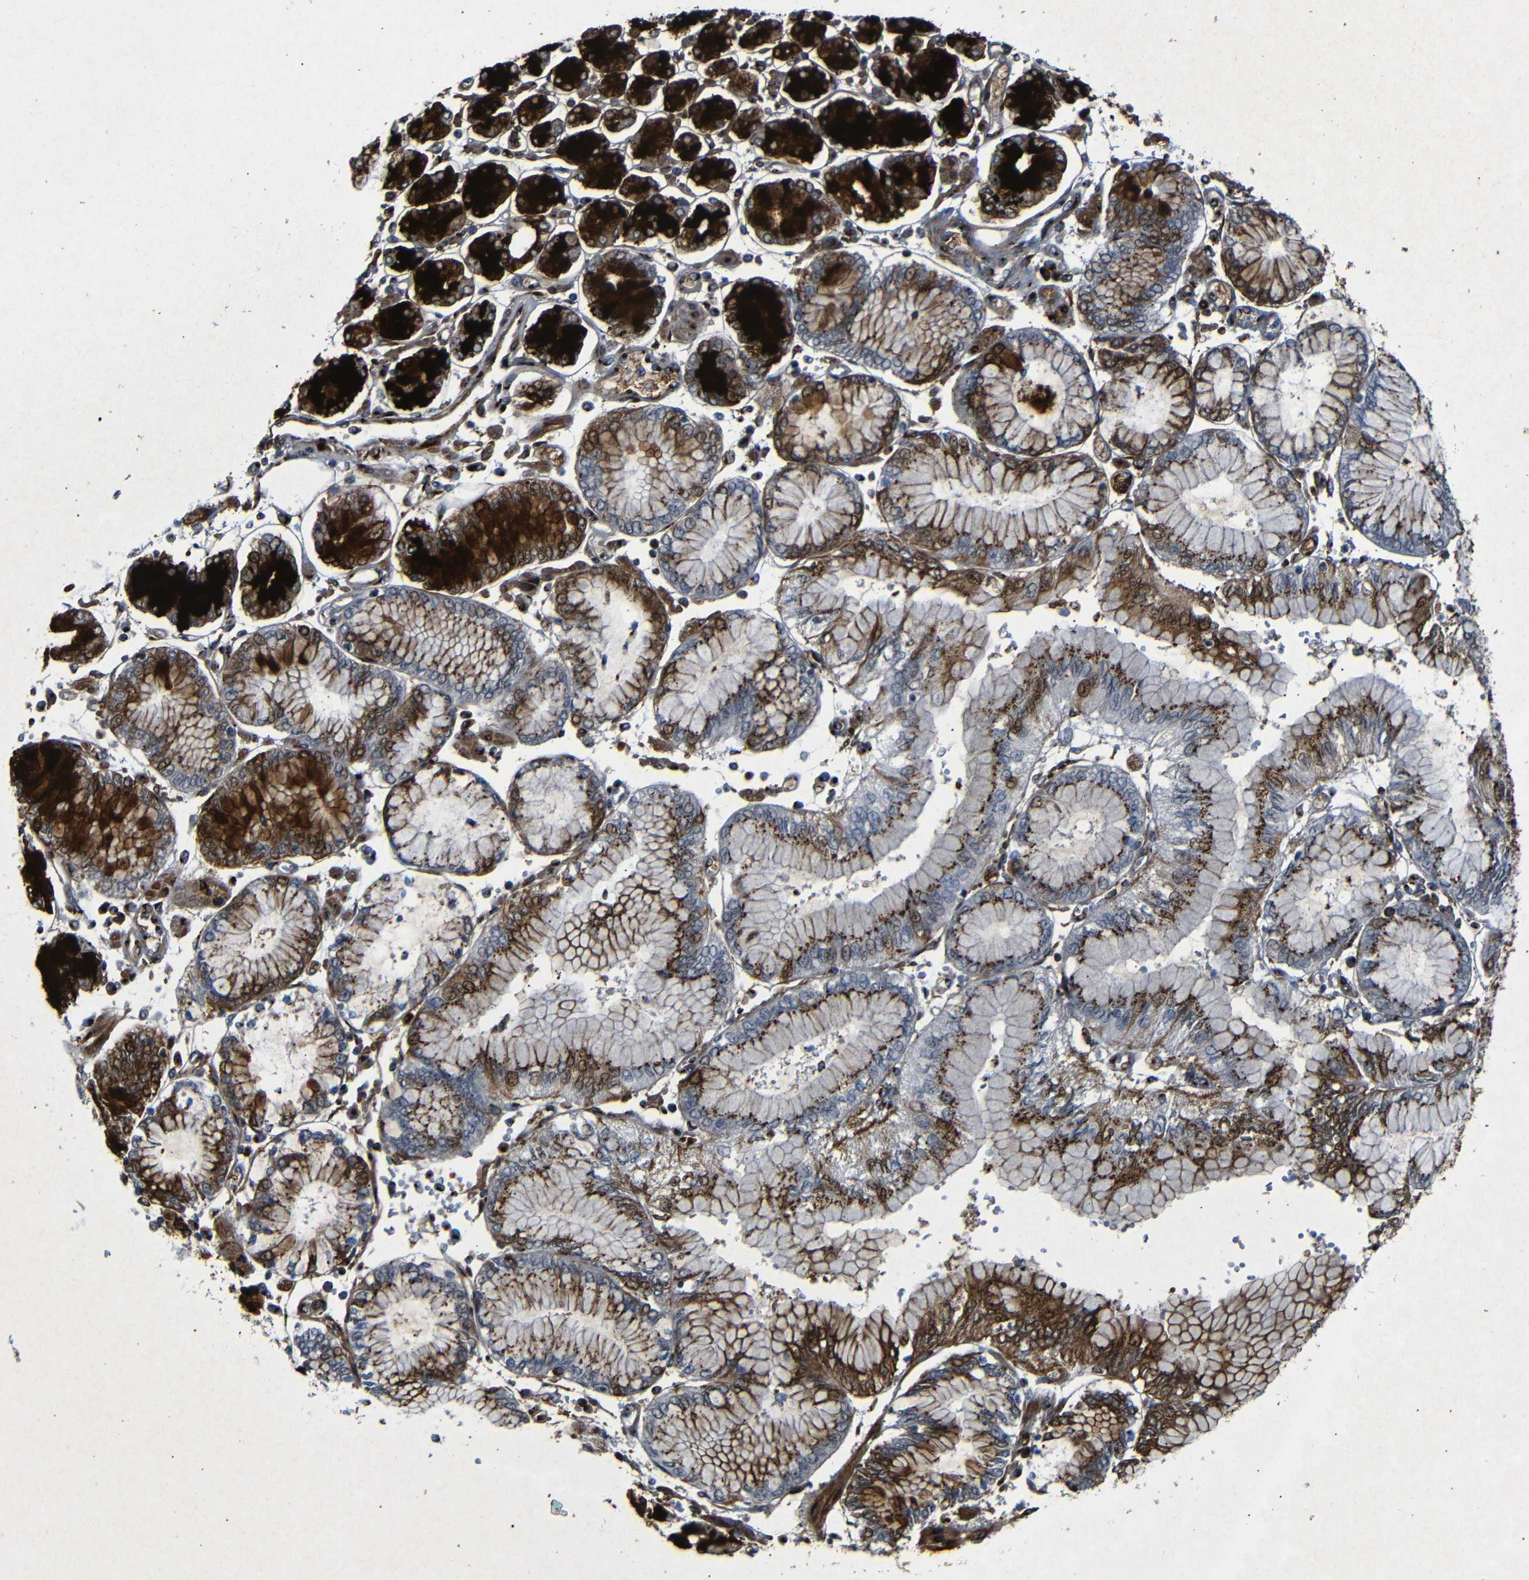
{"staining": {"intensity": "strong", "quantity": ">75%", "location": "cytoplasmic/membranous"}, "tissue": "stomach cancer", "cell_type": "Tumor cells", "image_type": "cancer", "snomed": [{"axis": "morphology", "description": "Adenocarcinoma, NOS"}, {"axis": "topography", "description": "Stomach"}], "caption": "Tumor cells show high levels of strong cytoplasmic/membranous expression in approximately >75% of cells in human adenocarcinoma (stomach).", "gene": "TGOLN2", "patient": {"sex": "male", "age": 76}}